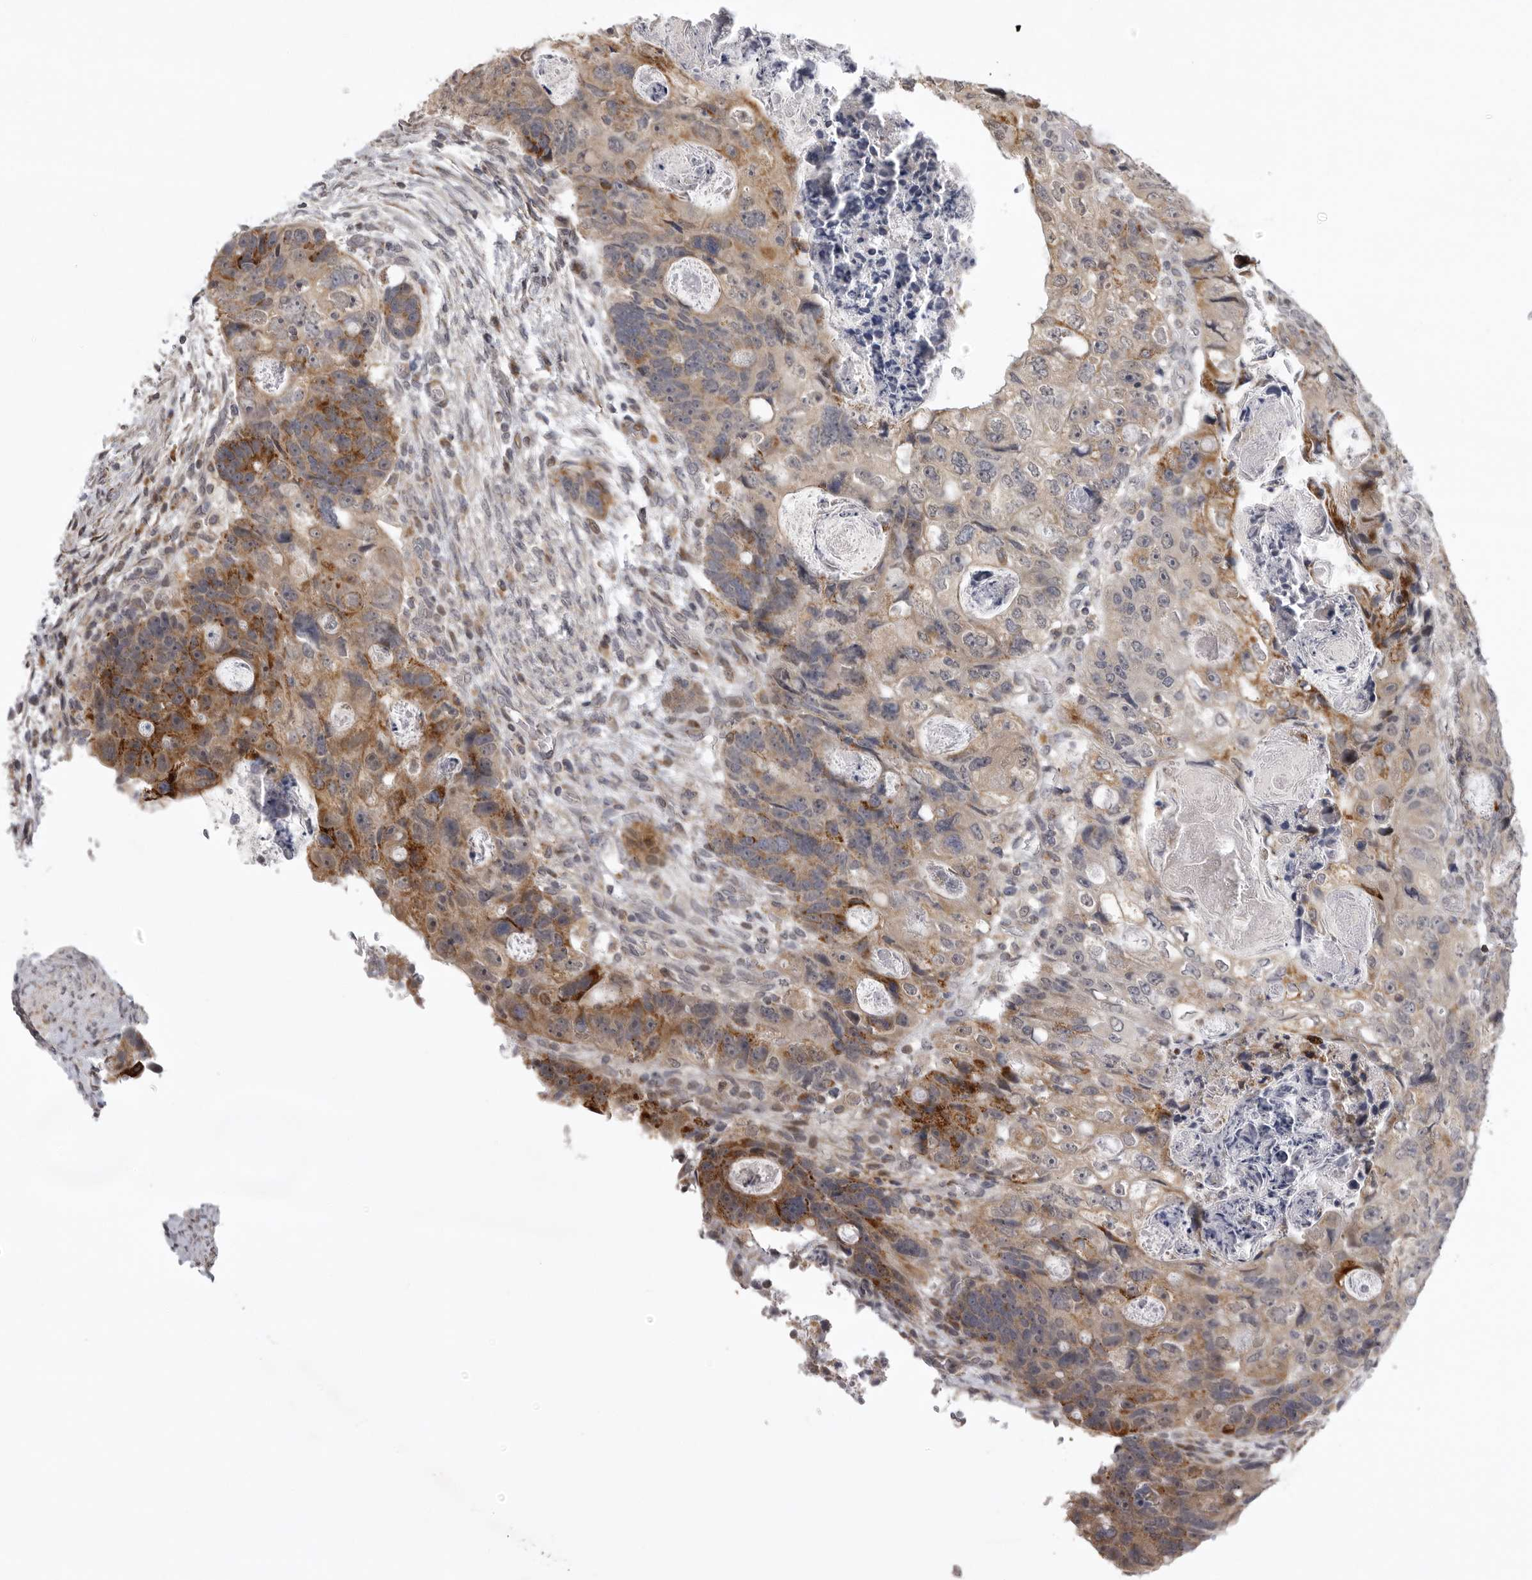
{"staining": {"intensity": "strong", "quantity": "25%-75%", "location": "cytoplasmic/membranous"}, "tissue": "colorectal cancer", "cell_type": "Tumor cells", "image_type": "cancer", "snomed": [{"axis": "morphology", "description": "Adenocarcinoma, NOS"}, {"axis": "topography", "description": "Rectum"}], "caption": "Human adenocarcinoma (colorectal) stained with a brown dye displays strong cytoplasmic/membranous positive staining in approximately 25%-75% of tumor cells.", "gene": "C1orf109", "patient": {"sex": "male", "age": 59}}